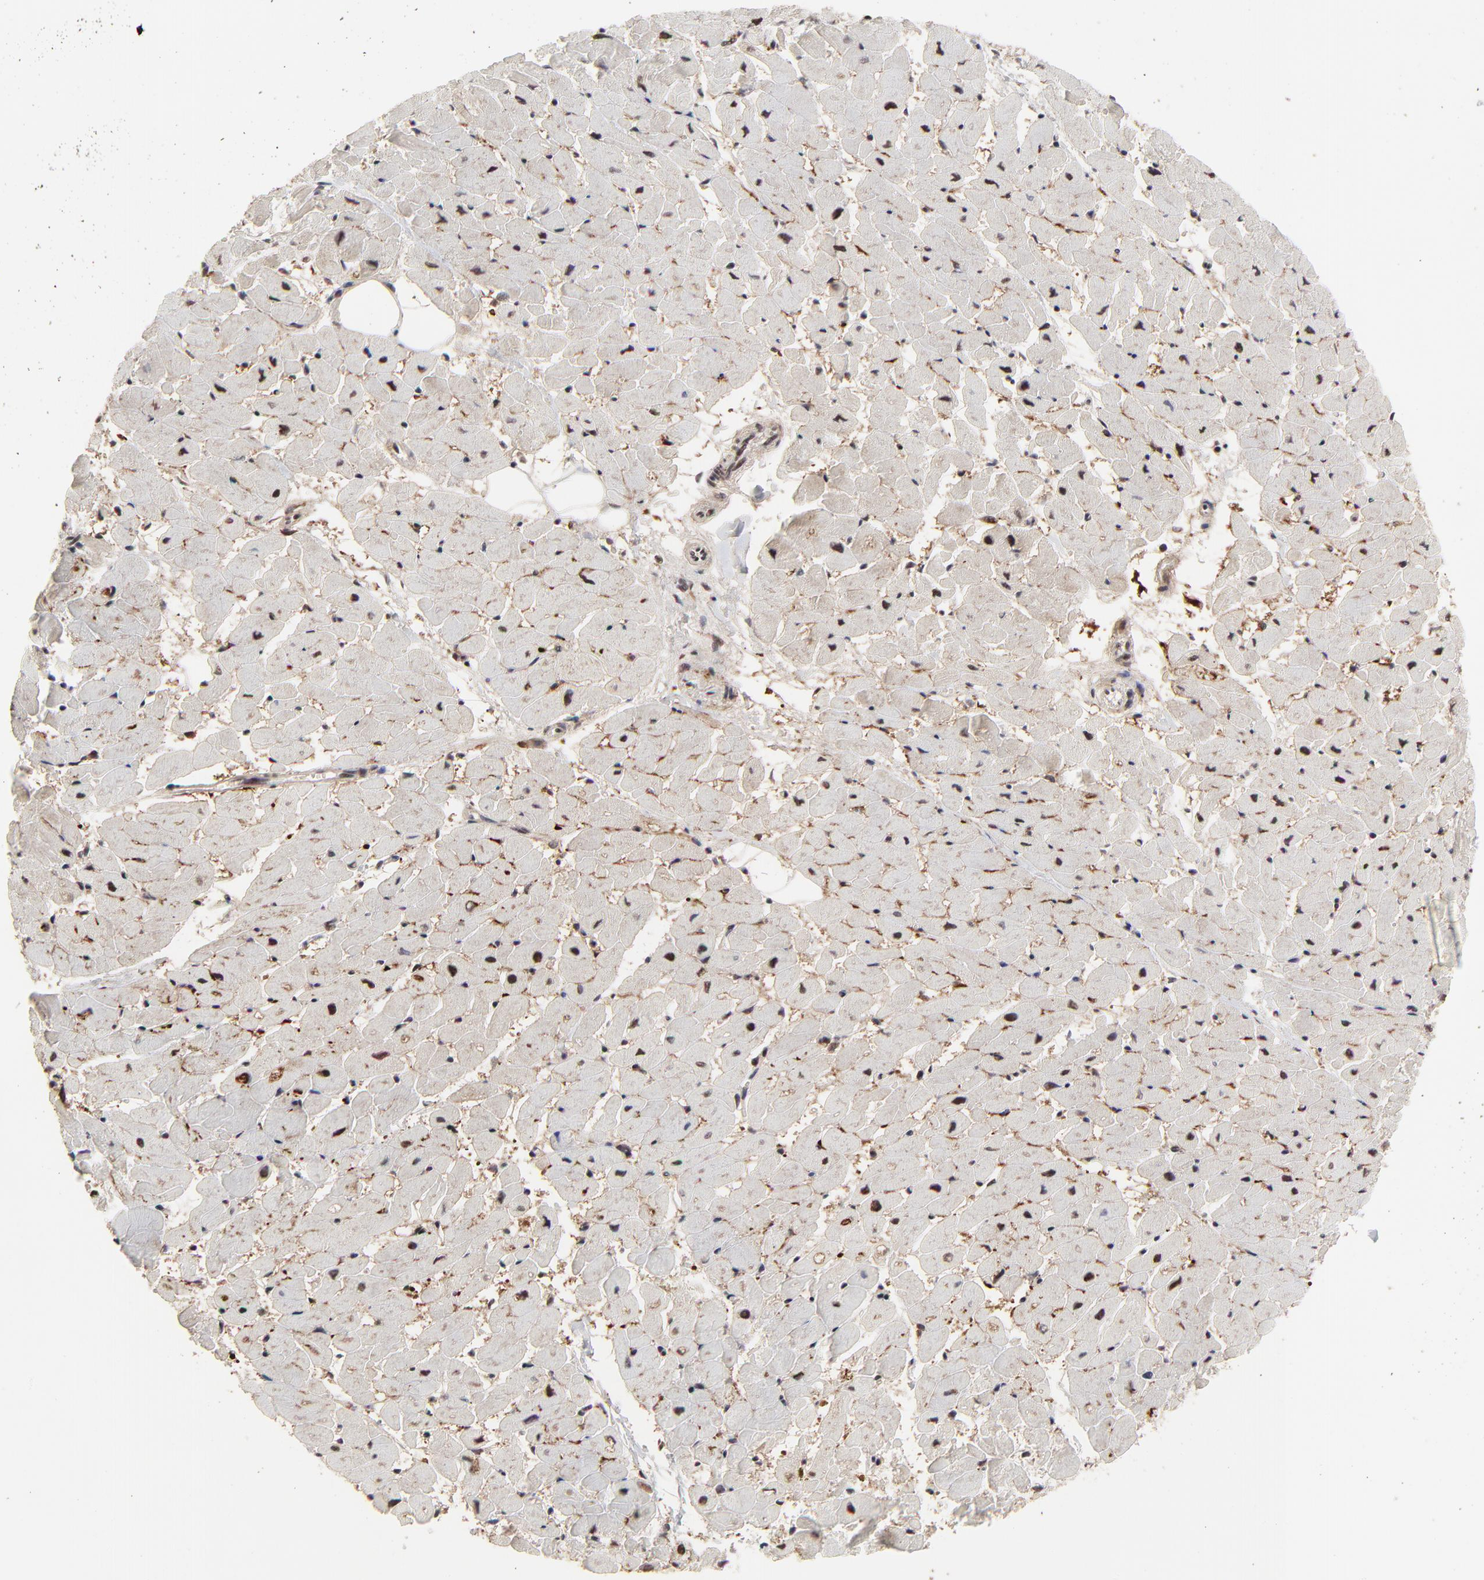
{"staining": {"intensity": "moderate", "quantity": ">75%", "location": "nuclear"}, "tissue": "heart muscle", "cell_type": "Cardiomyocytes", "image_type": "normal", "snomed": [{"axis": "morphology", "description": "Normal tissue, NOS"}, {"axis": "topography", "description": "Heart"}], "caption": "Heart muscle stained with a brown dye exhibits moderate nuclear positive positivity in approximately >75% of cardiomyocytes.", "gene": "RBM22", "patient": {"sex": "female", "age": 19}}